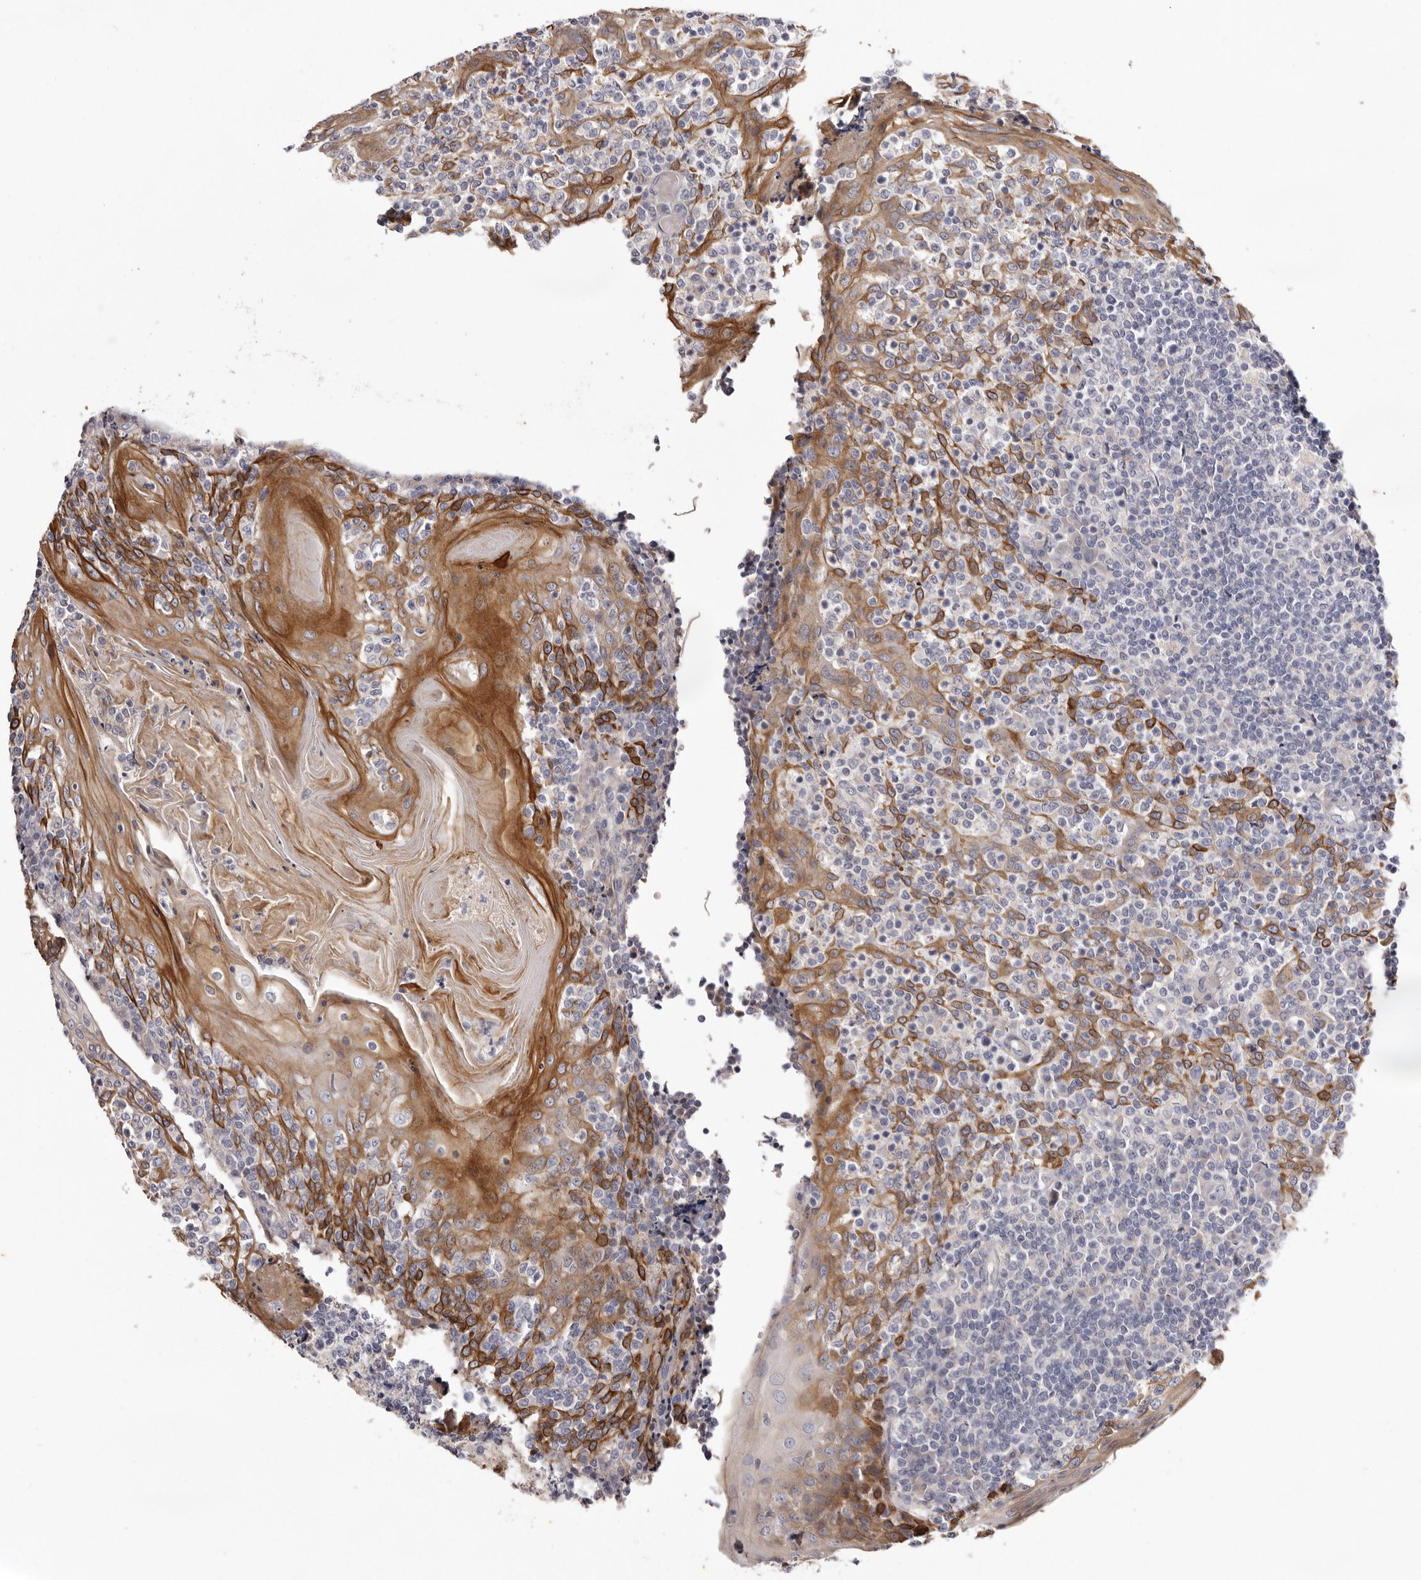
{"staining": {"intensity": "negative", "quantity": "none", "location": "none"}, "tissue": "tonsil", "cell_type": "Germinal center cells", "image_type": "normal", "snomed": [{"axis": "morphology", "description": "Normal tissue, NOS"}, {"axis": "topography", "description": "Tonsil"}], "caption": "This photomicrograph is of normal tonsil stained with immunohistochemistry to label a protein in brown with the nuclei are counter-stained blue. There is no expression in germinal center cells.", "gene": "STK16", "patient": {"sex": "female", "age": 19}}